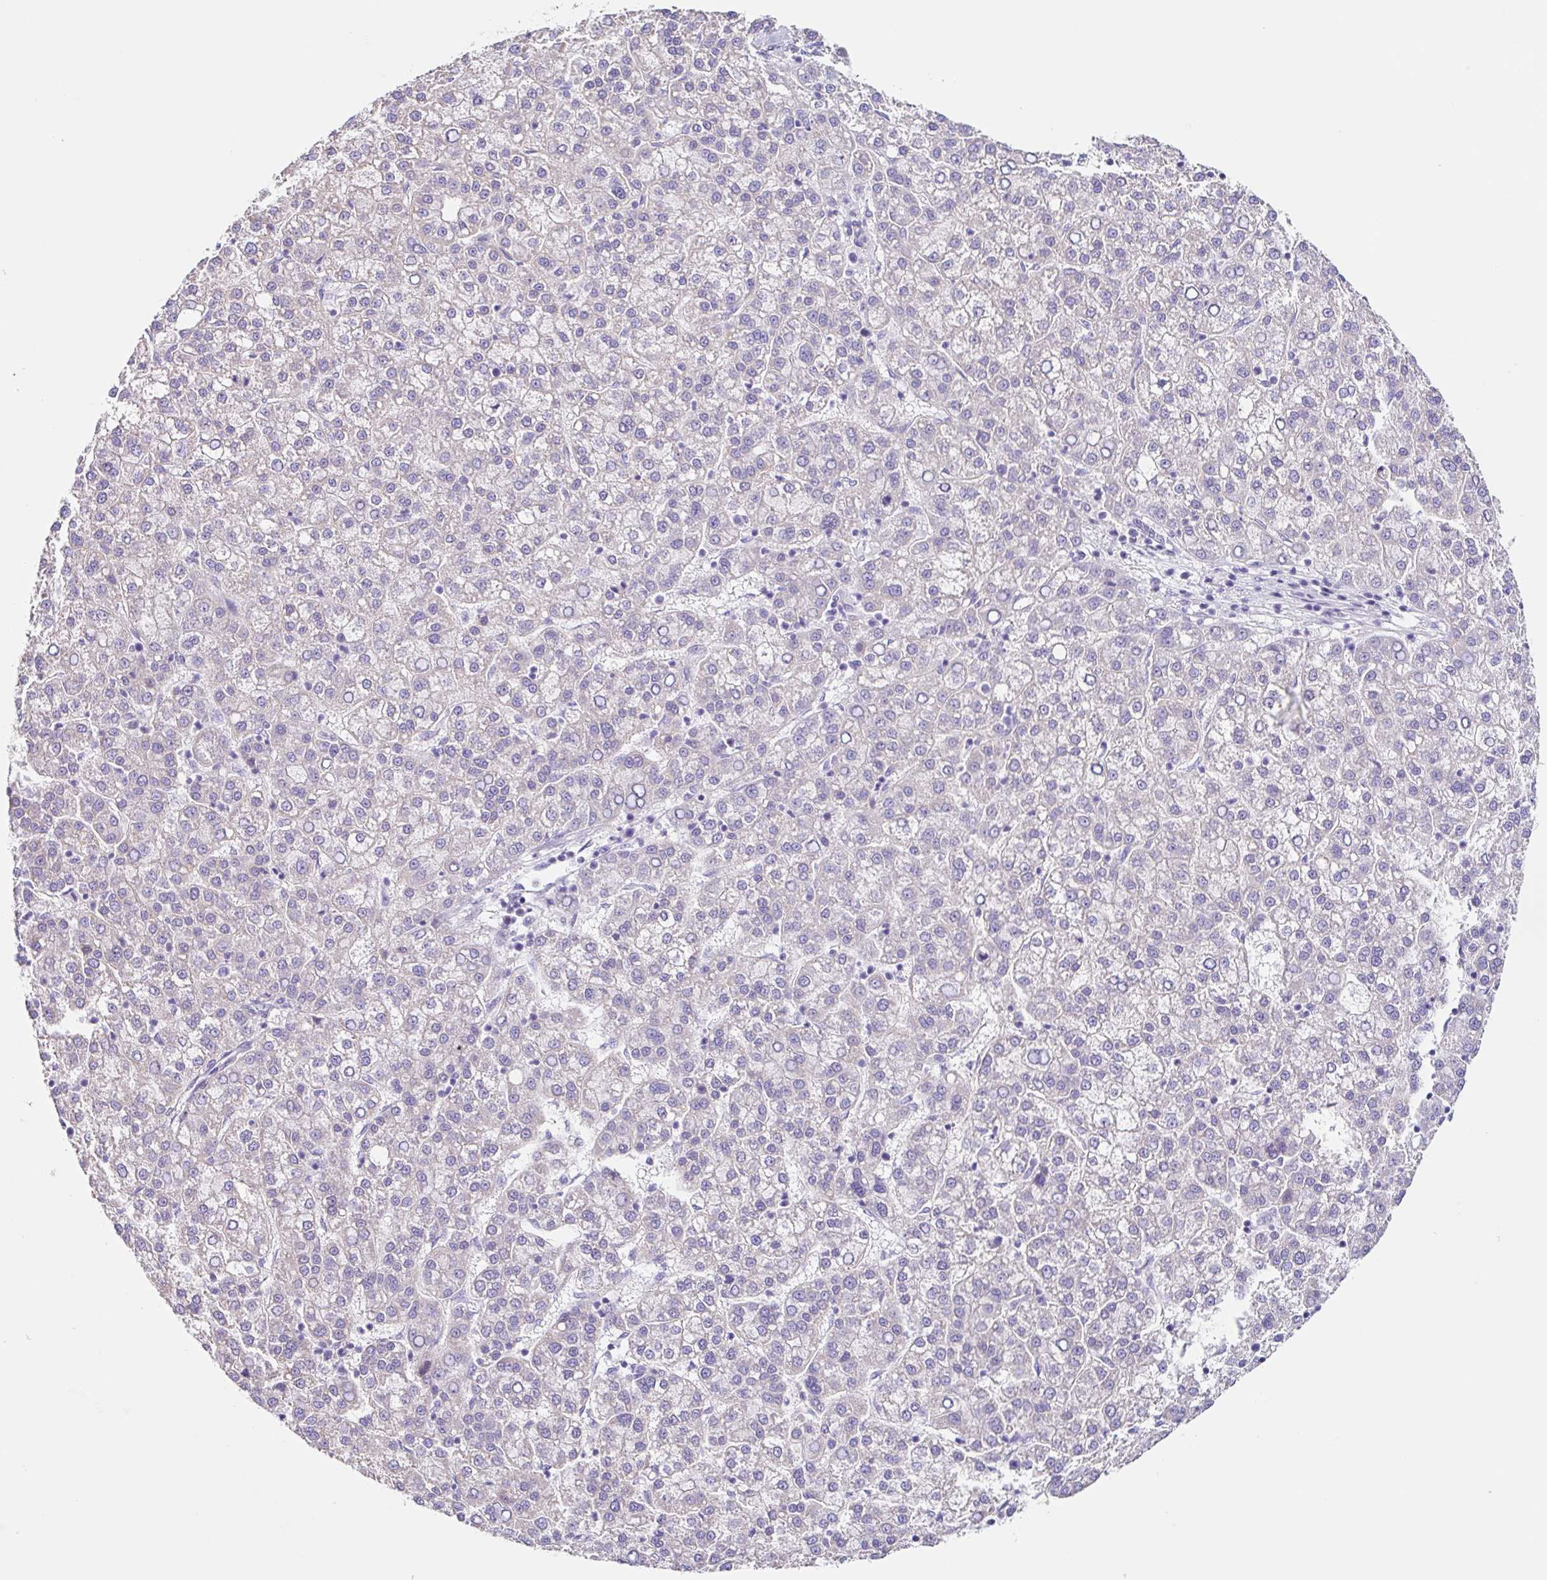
{"staining": {"intensity": "negative", "quantity": "none", "location": "none"}, "tissue": "liver cancer", "cell_type": "Tumor cells", "image_type": "cancer", "snomed": [{"axis": "morphology", "description": "Carcinoma, Hepatocellular, NOS"}, {"axis": "topography", "description": "Liver"}], "caption": "A photomicrograph of liver cancer stained for a protein displays no brown staining in tumor cells.", "gene": "DCAF17", "patient": {"sex": "female", "age": 58}}